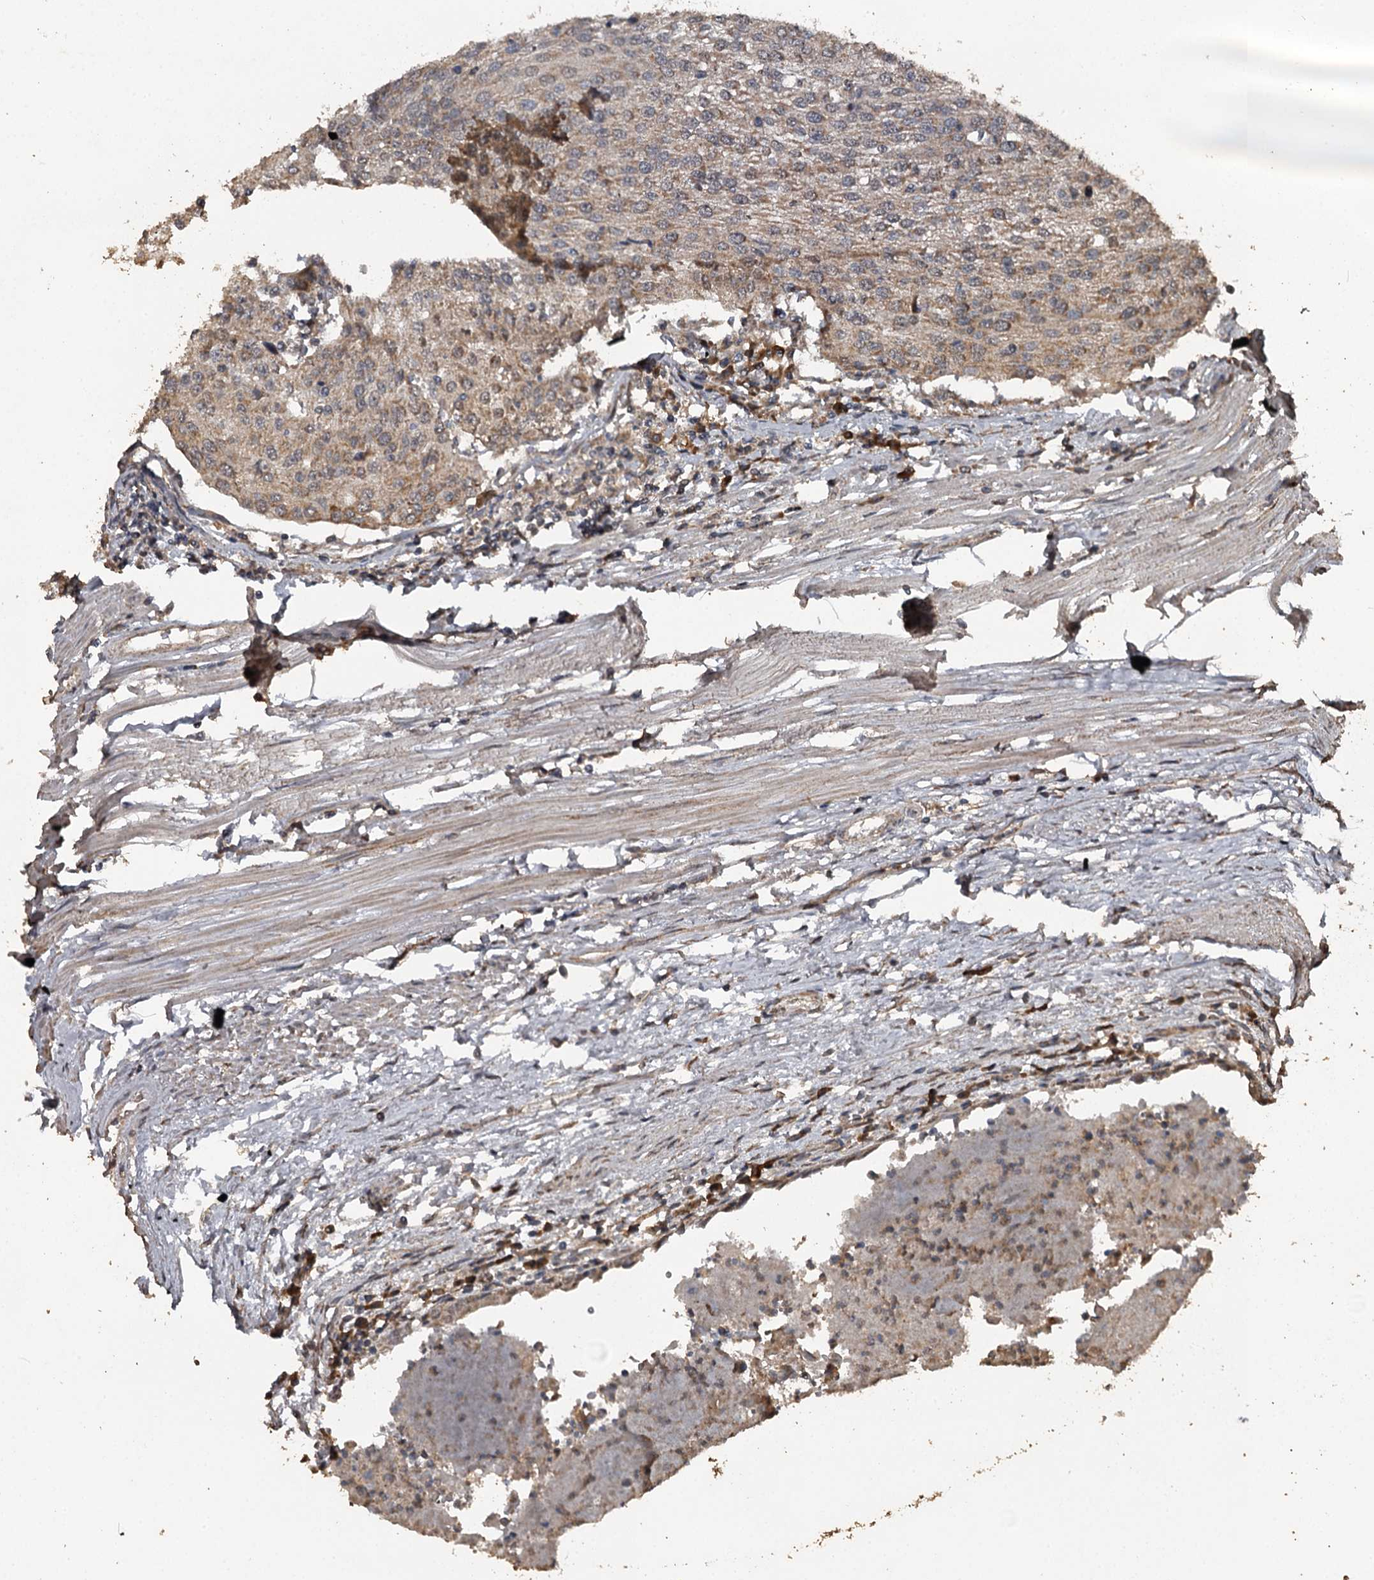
{"staining": {"intensity": "weak", "quantity": ">75%", "location": "cytoplasmic/membranous"}, "tissue": "urothelial cancer", "cell_type": "Tumor cells", "image_type": "cancer", "snomed": [{"axis": "morphology", "description": "Urothelial carcinoma, High grade"}, {"axis": "topography", "description": "Urinary bladder"}], "caption": "Protein expression analysis of human urothelial carcinoma (high-grade) reveals weak cytoplasmic/membranous positivity in about >75% of tumor cells.", "gene": "WIPI1", "patient": {"sex": "female", "age": 85}}